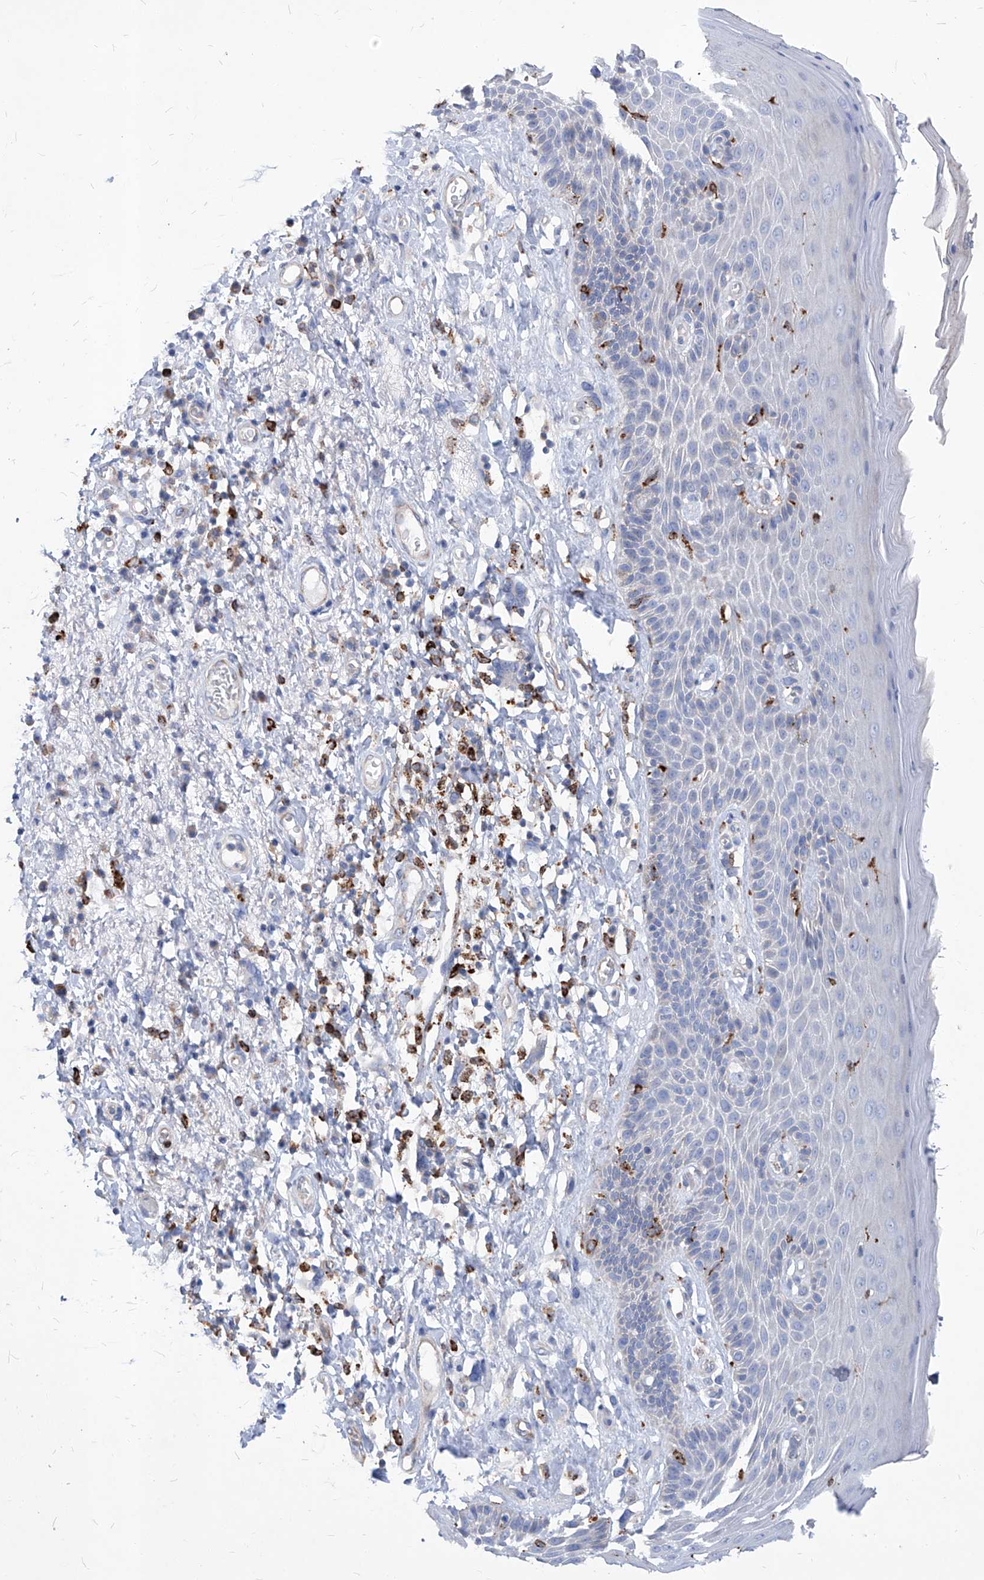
{"staining": {"intensity": "weak", "quantity": "<25%", "location": "cytoplasmic/membranous"}, "tissue": "skin", "cell_type": "Epidermal cells", "image_type": "normal", "snomed": [{"axis": "morphology", "description": "Normal tissue, NOS"}, {"axis": "topography", "description": "Anal"}], "caption": "The micrograph reveals no significant expression in epidermal cells of skin. The staining was performed using DAB (3,3'-diaminobenzidine) to visualize the protein expression in brown, while the nuclei were stained in blue with hematoxylin (Magnification: 20x).", "gene": "UBOX5", "patient": {"sex": "male", "age": 69}}